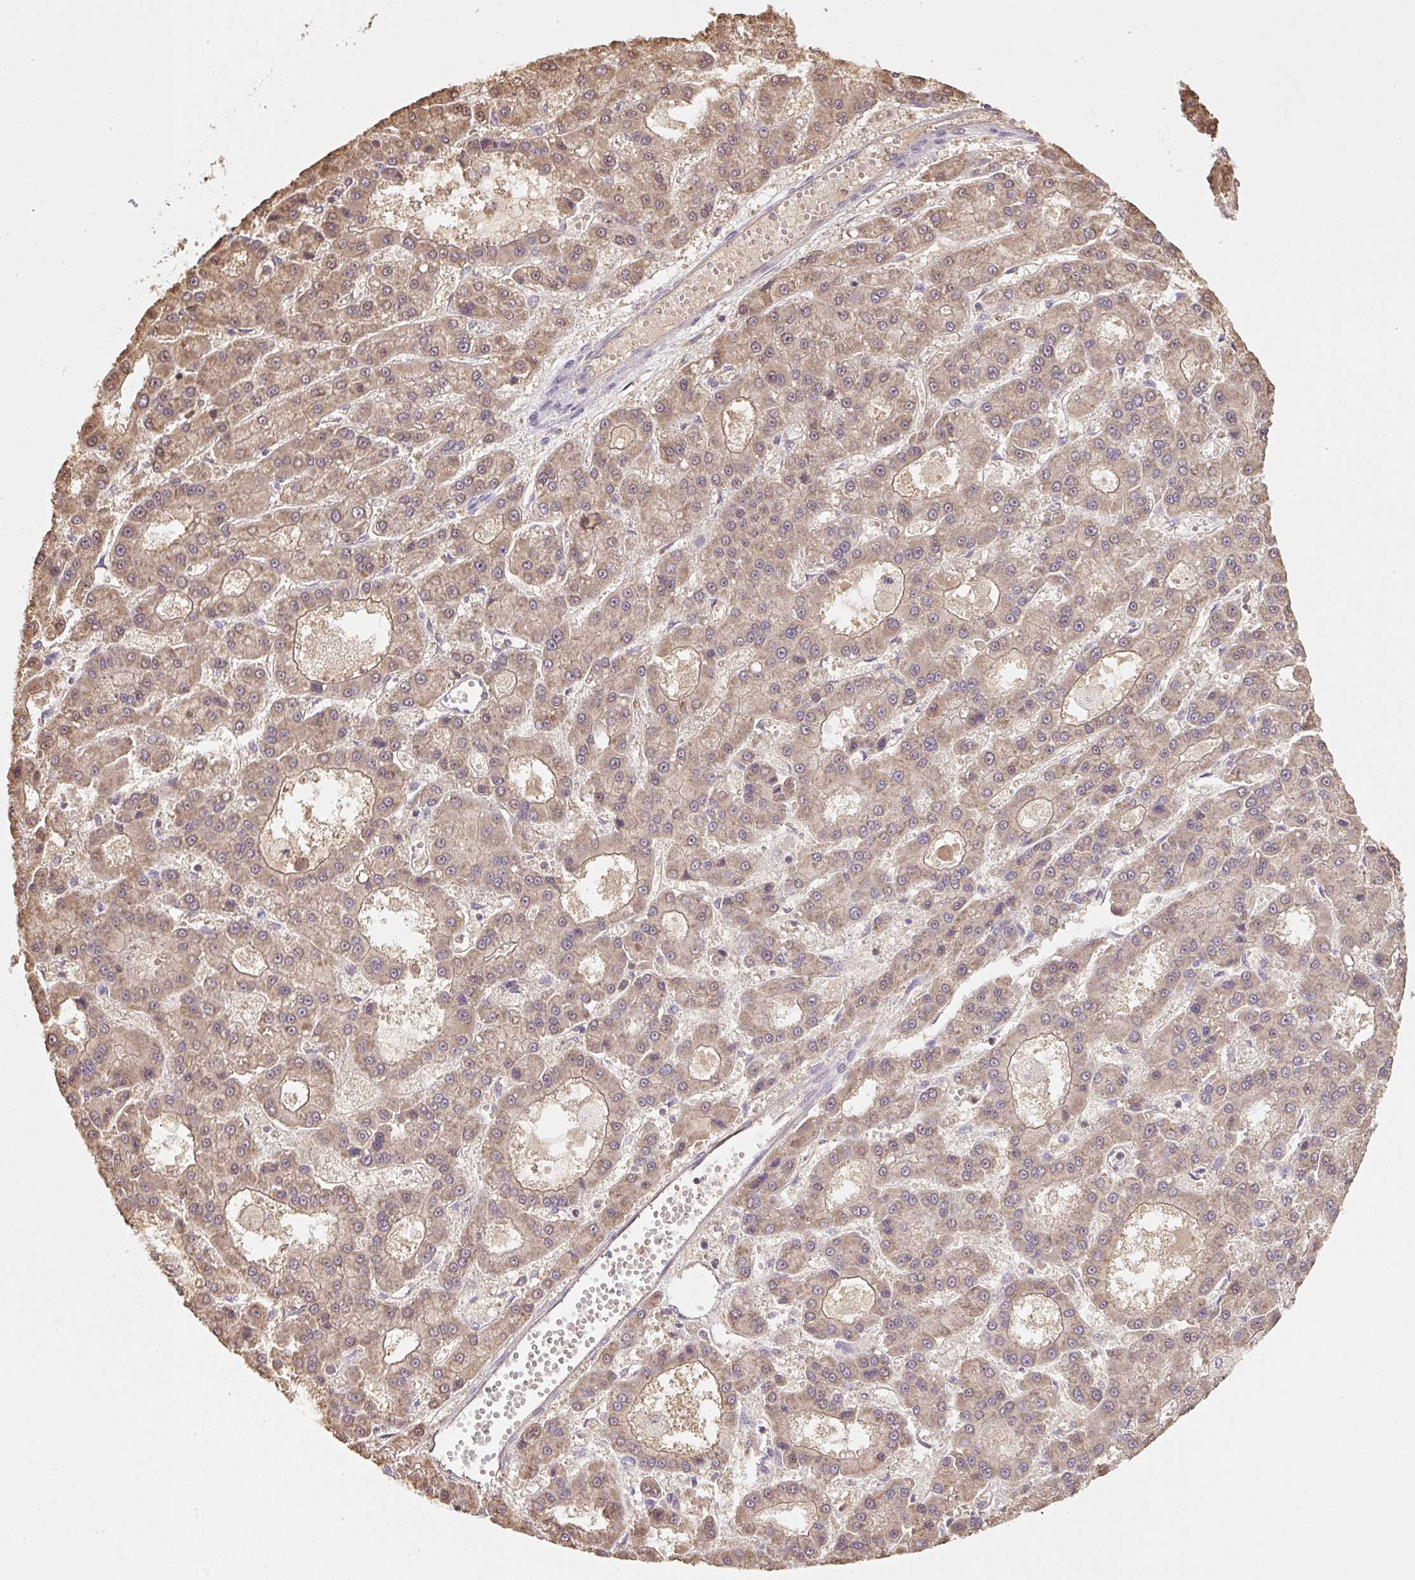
{"staining": {"intensity": "moderate", "quantity": ">75%", "location": "cytoplasmic/membranous,nuclear"}, "tissue": "liver cancer", "cell_type": "Tumor cells", "image_type": "cancer", "snomed": [{"axis": "morphology", "description": "Carcinoma, Hepatocellular, NOS"}, {"axis": "topography", "description": "Liver"}], "caption": "Immunohistochemical staining of human hepatocellular carcinoma (liver) displays medium levels of moderate cytoplasmic/membranous and nuclear staining in about >75% of tumor cells.", "gene": "TMEM170B", "patient": {"sex": "male", "age": 70}}